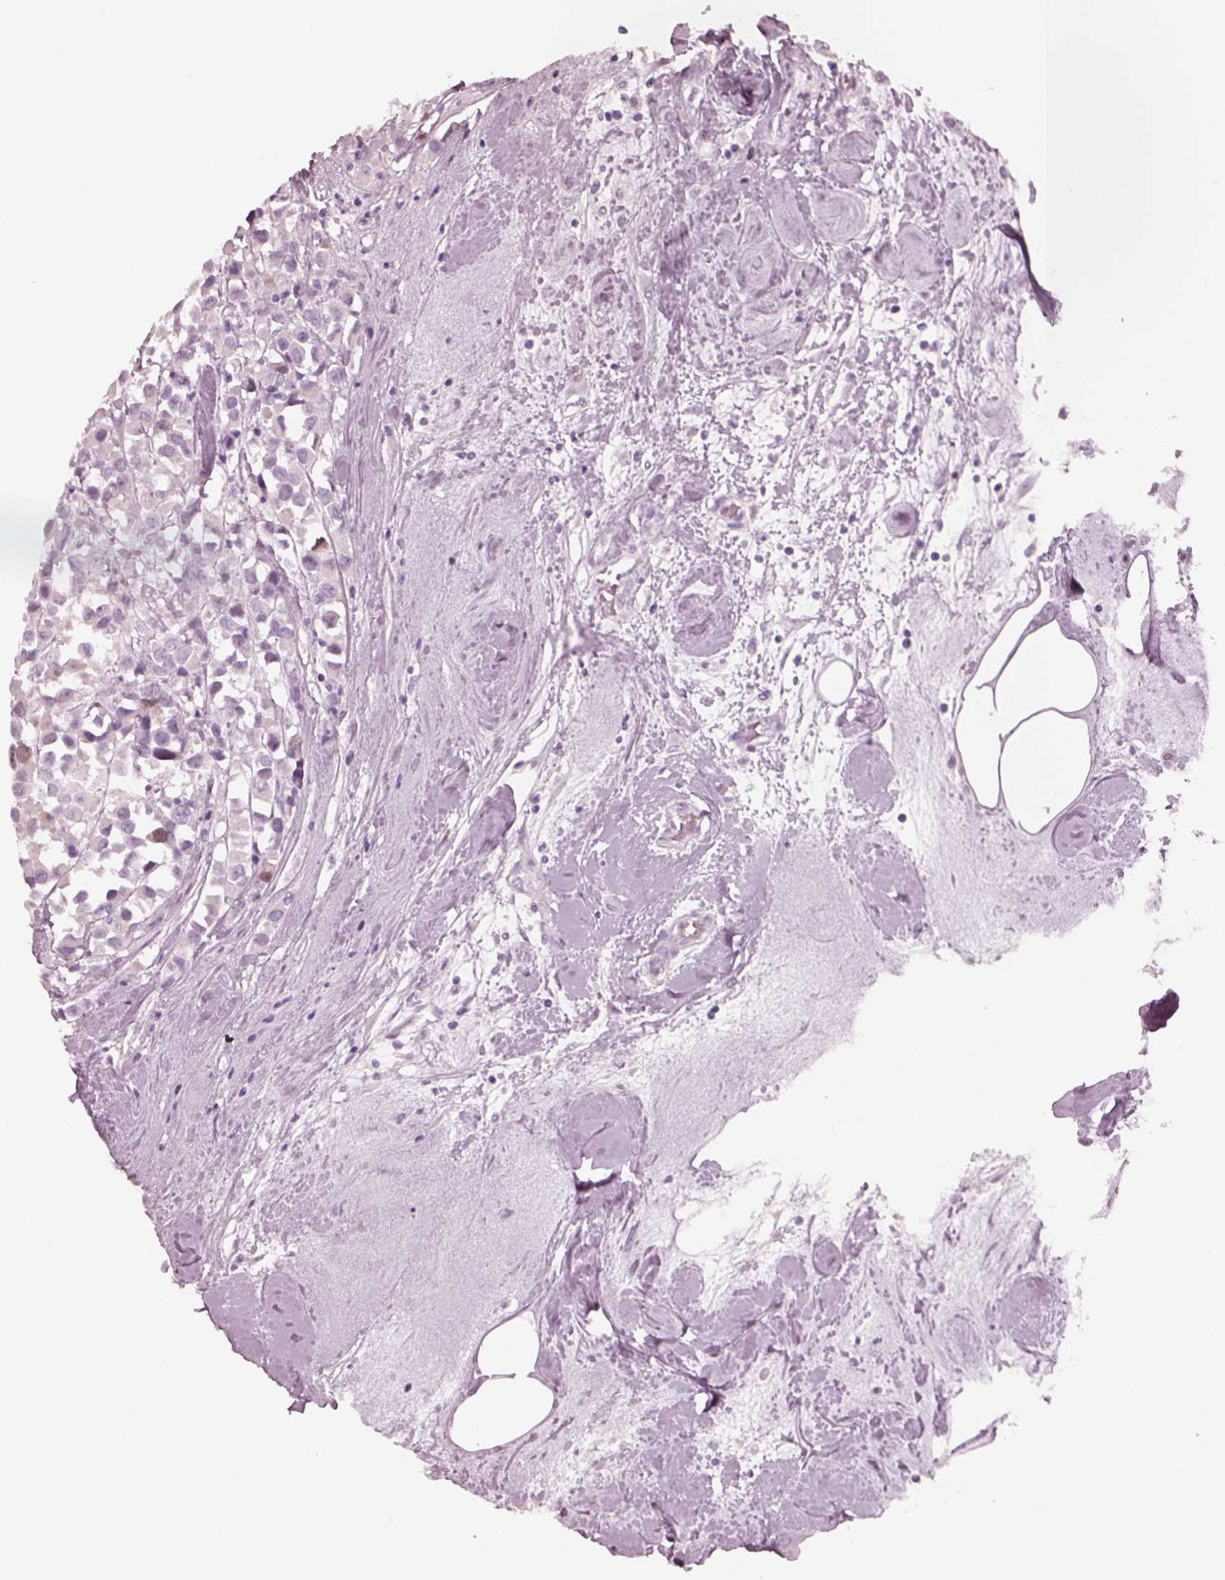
{"staining": {"intensity": "negative", "quantity": "none", "location": "none"}, "tissue": "breast cancer", "cell_type": "Tumor cells", "image_type": "cancer", "snomed": [{"axis": "morphology", "description": "Duct carcinoma"}, {"axis": "topography", "description": "Breast"}], "caption": "The immunohistochemistry (IHC) micrograph has no significant staining in tumor cells of breast cancer tissue.", "gene": "KRTAP24-1", "patient": {"sex": "female", "age": 61}}